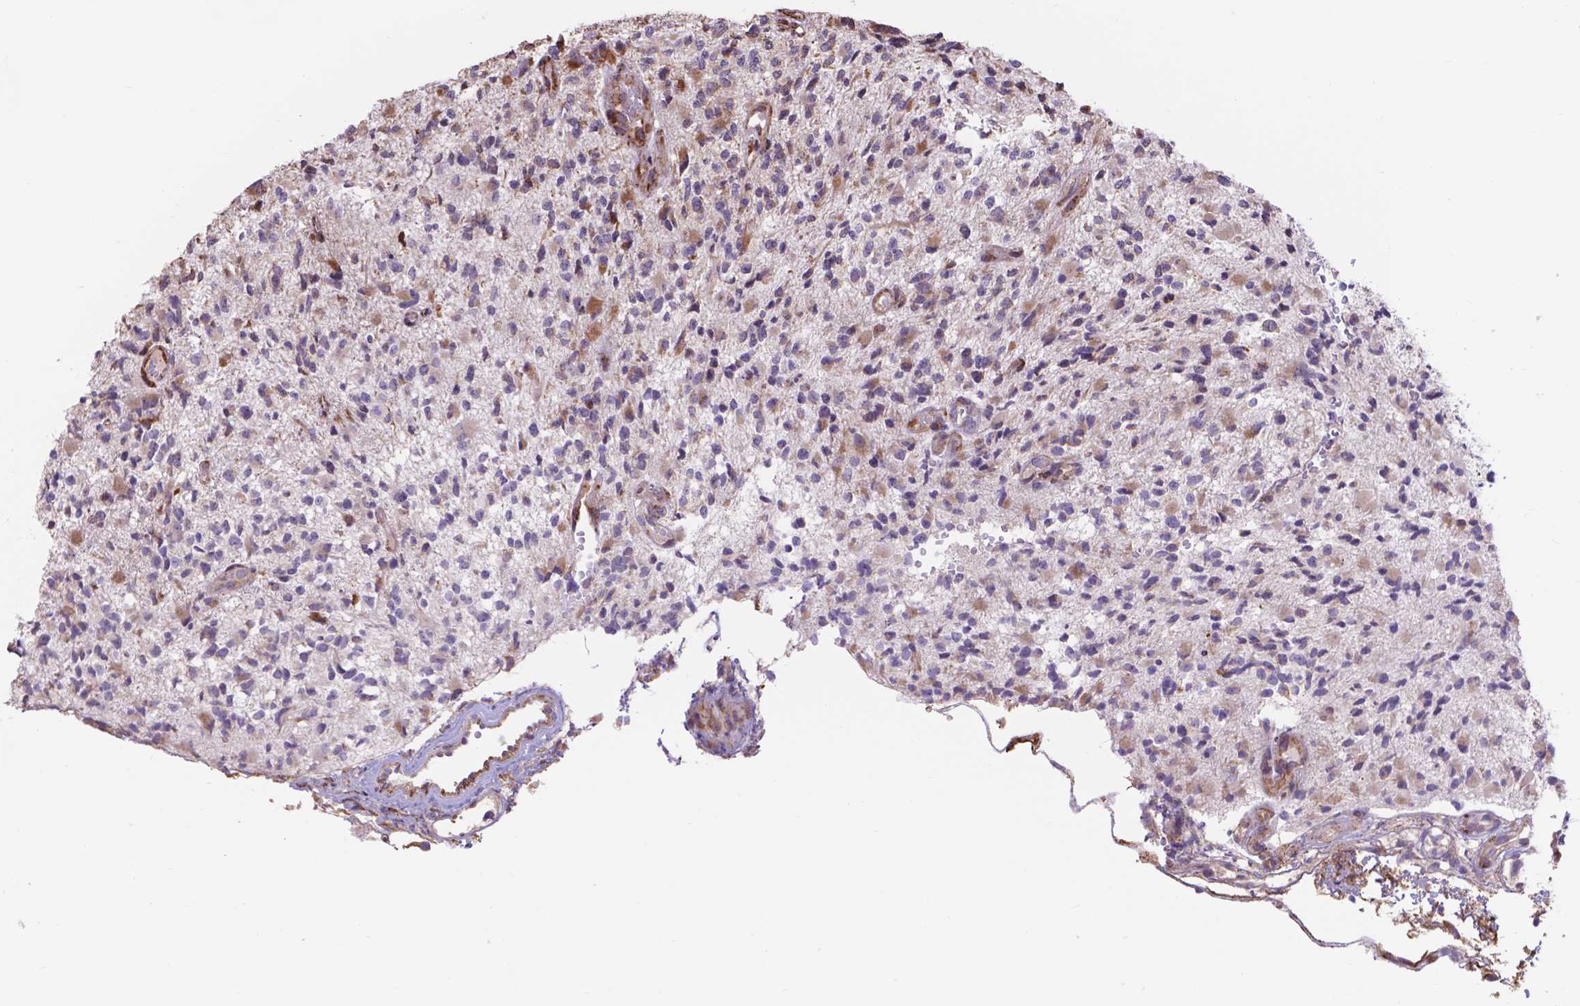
{"staining": {"intensity": "negative", "quantity": "none", "location": "none"}, "tissue": "glioma", "cell_type": "Tumor cells", "image_type": "cancer", "snomed": [{"axis": "morphology", "description": "Glioma, malignant, High grade"}, {"axis": "topography", "description": "Brain"}], "caption": "The micrograph shows no significant positivity in tumor cells of malignant glioma (high-grade).", "gene": "IPO11", "patient": {"sex": "female", "age": 63}}